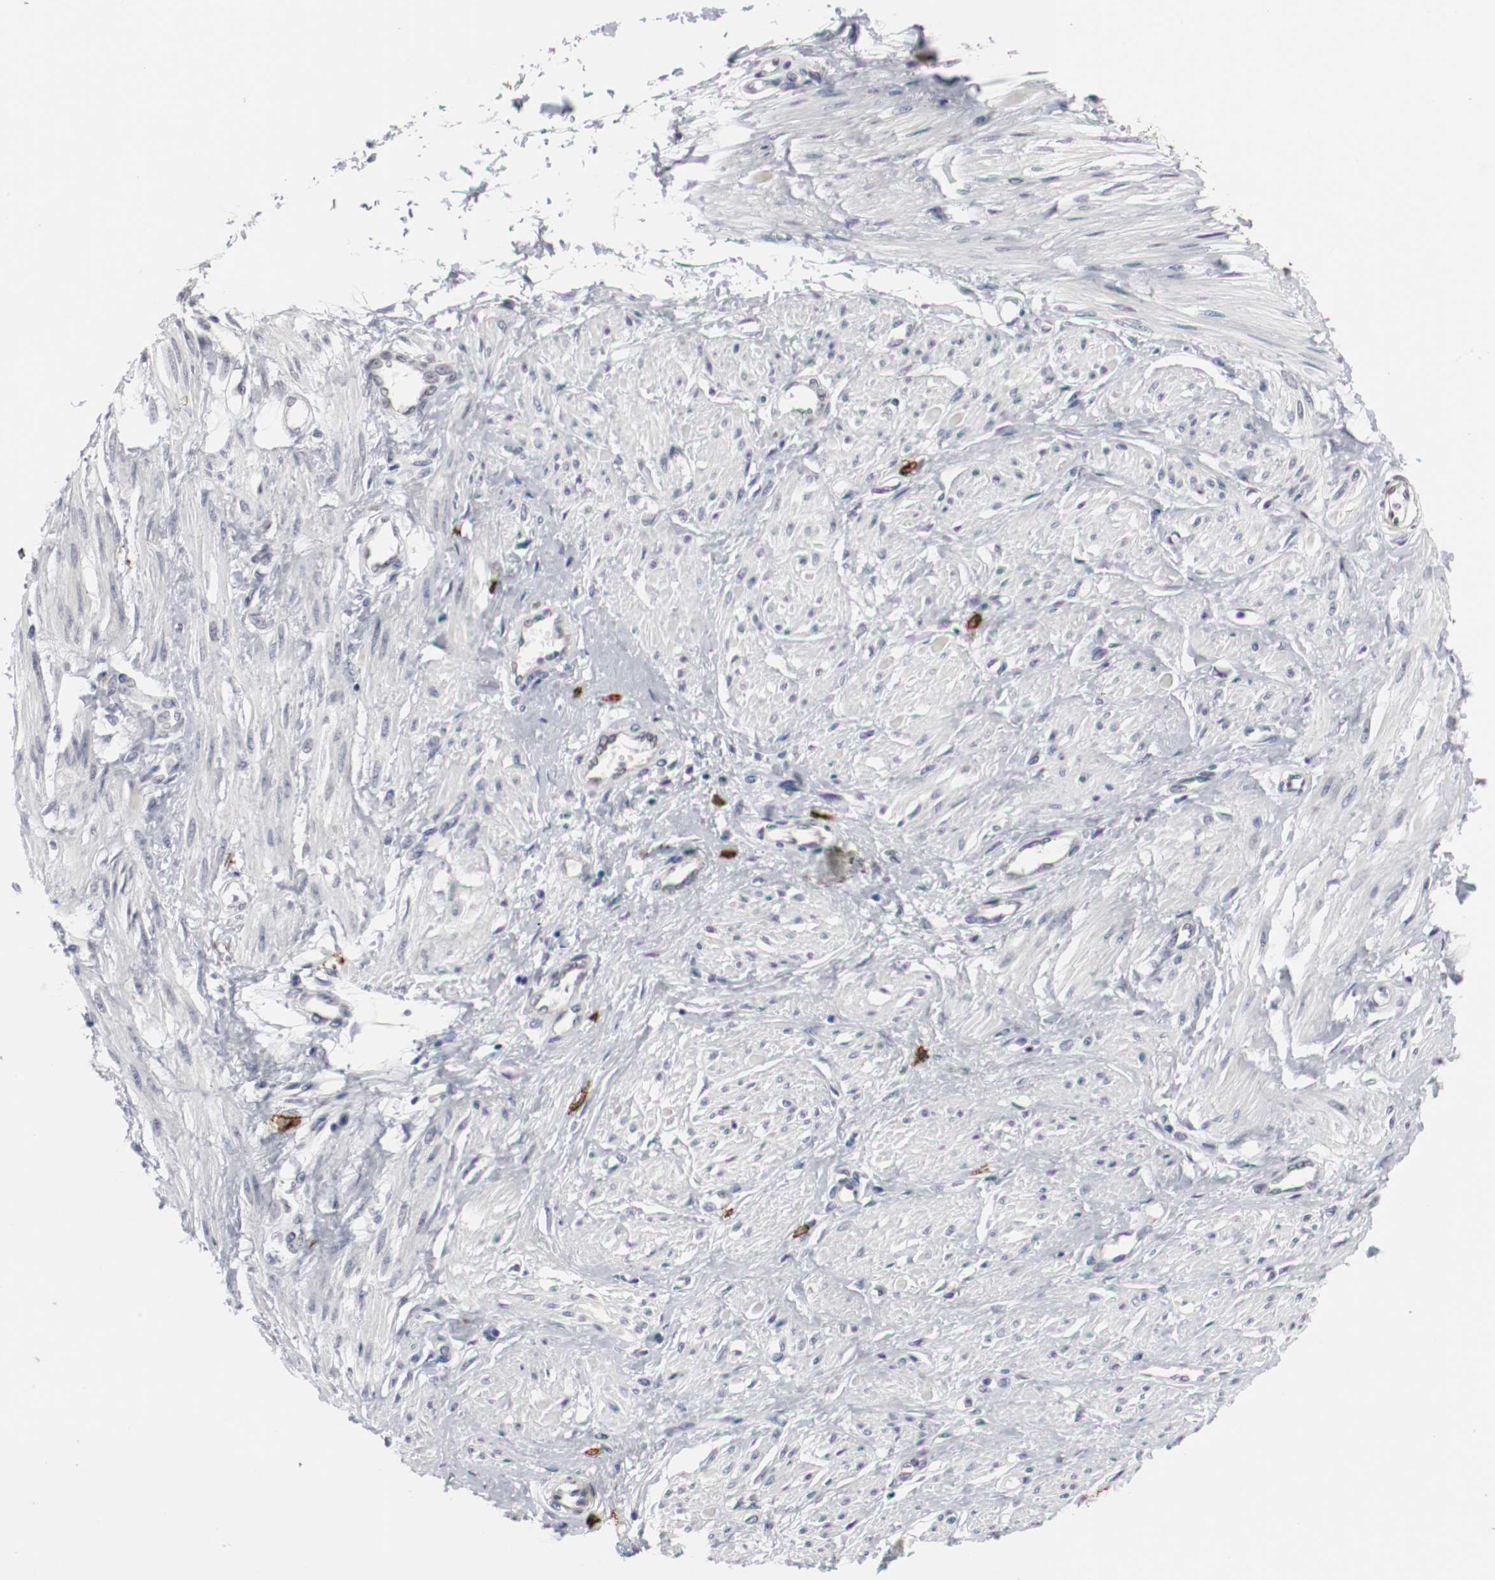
{"staining": {"intensity": "negative", "quantity": "none", "location": "none"}, "tissue": "smooth muscle", "cell_type": "Smooth muscle cells", "image_type": "normal", "snomed": [{"axis": "morphology", "description": "Normal tissue, NOS"}, {"axis": "topography", "description": "Smooth muscle"}, {"axis": "topography", "description": "Uterus"}], "caption": "This is a histopathology image of immunohistochemistry (IHC) staining of normal smooth muscle, which shows no positivity in smooth muscle cells.", "gene": "KIT", "patient": {"sex": "female", "age": 39}}